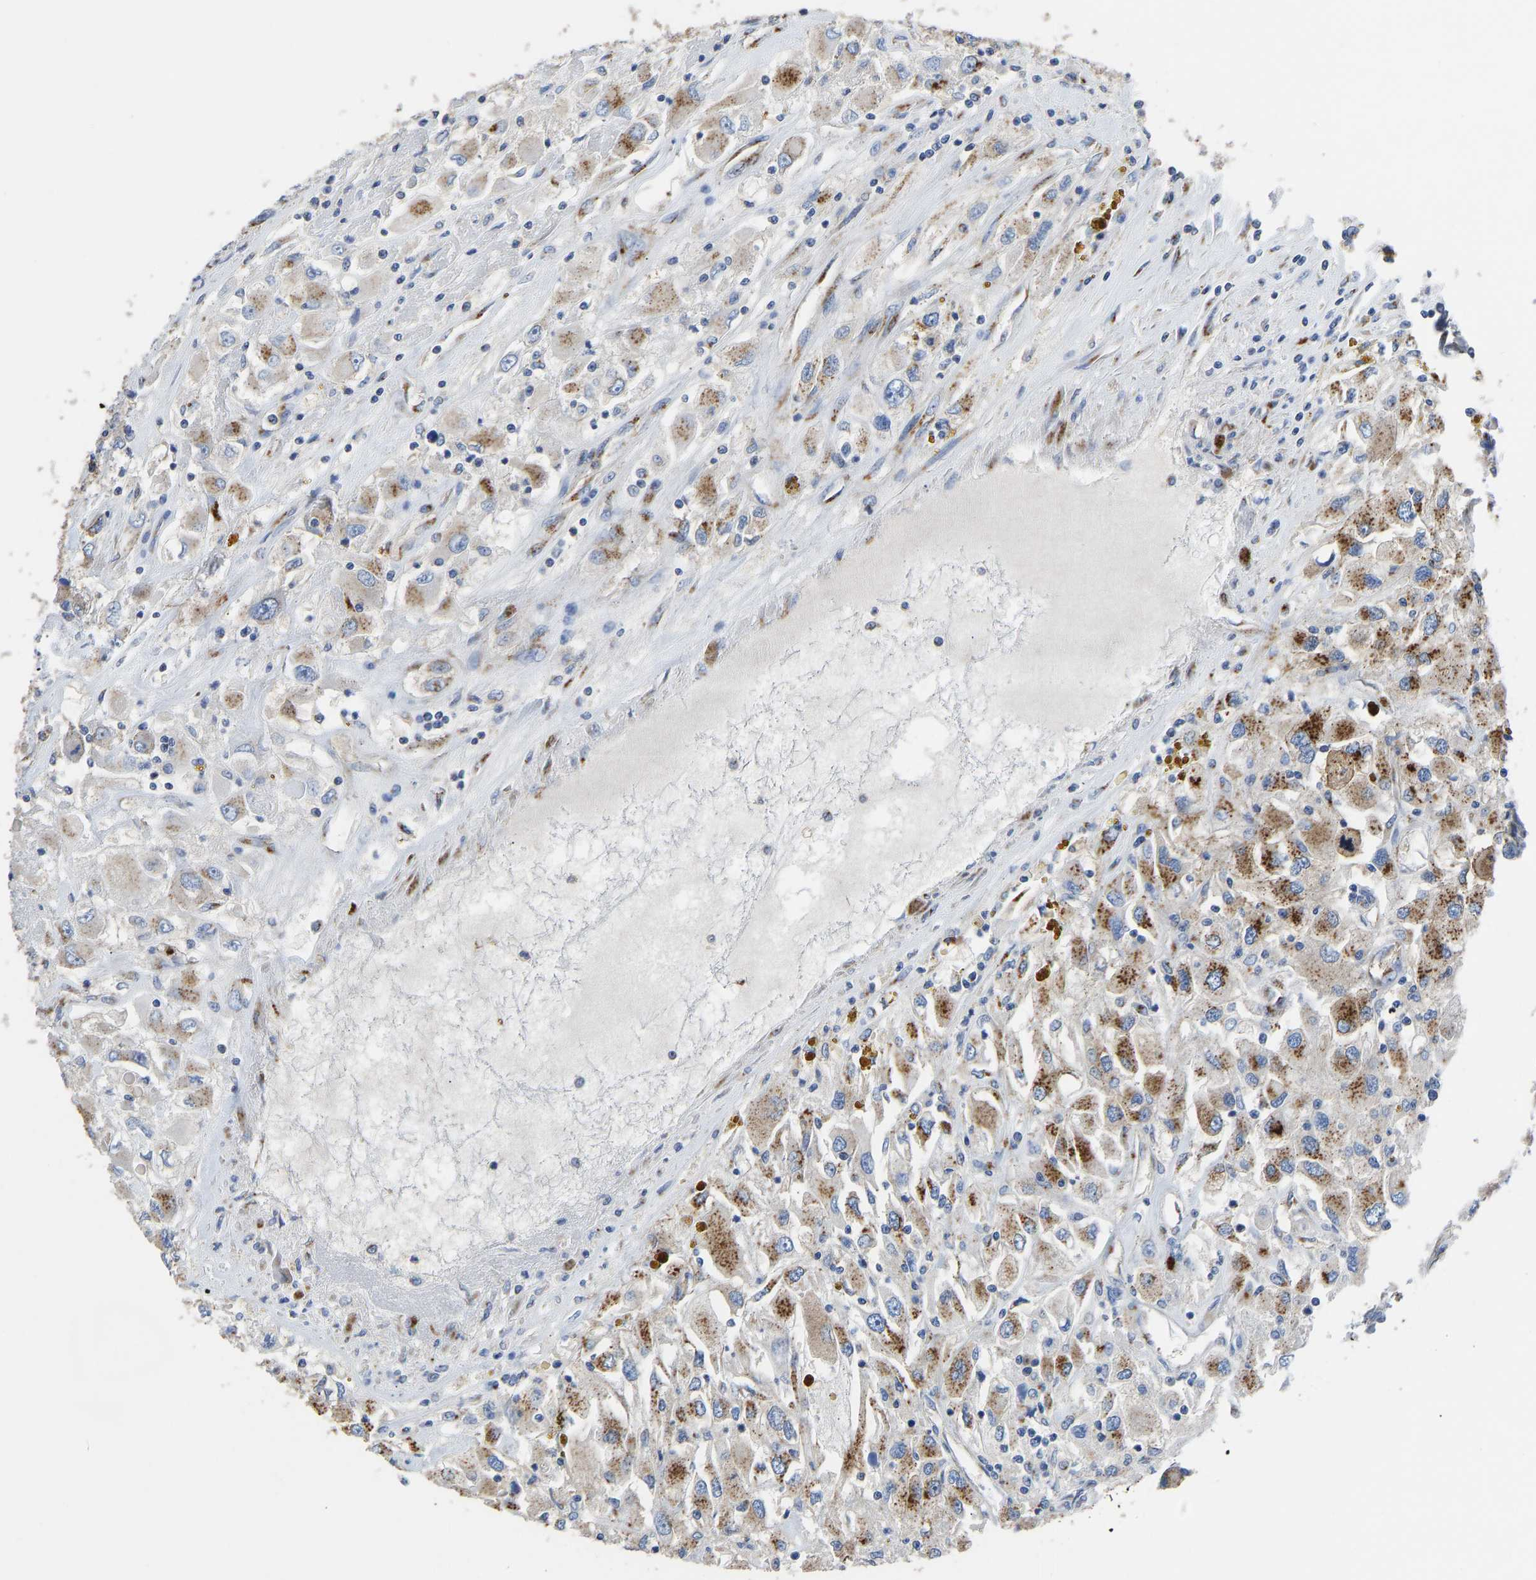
{"staining": {"intensity": "moderate", "quantity": ">75%", "location": "cytoplasmic/membranous"}, "tissue": "renal cancer", "cell_type": "Tumor cells", "image_type": "cancer", "snomed": [{"axis": "morphology", "description": "Adenocarcinoma, NOS"}, {"axis": "topography", "description": "Kidney"}], "caption": "Moderate cytoplasmic/membranous expression is seen in about >75% of tumor cells in renal adenocarcinoma. (IHC, brightfield microscopy, high magnification).", "gene": "TMEM87A", "patient": {"sex": "female", "age": 52}}